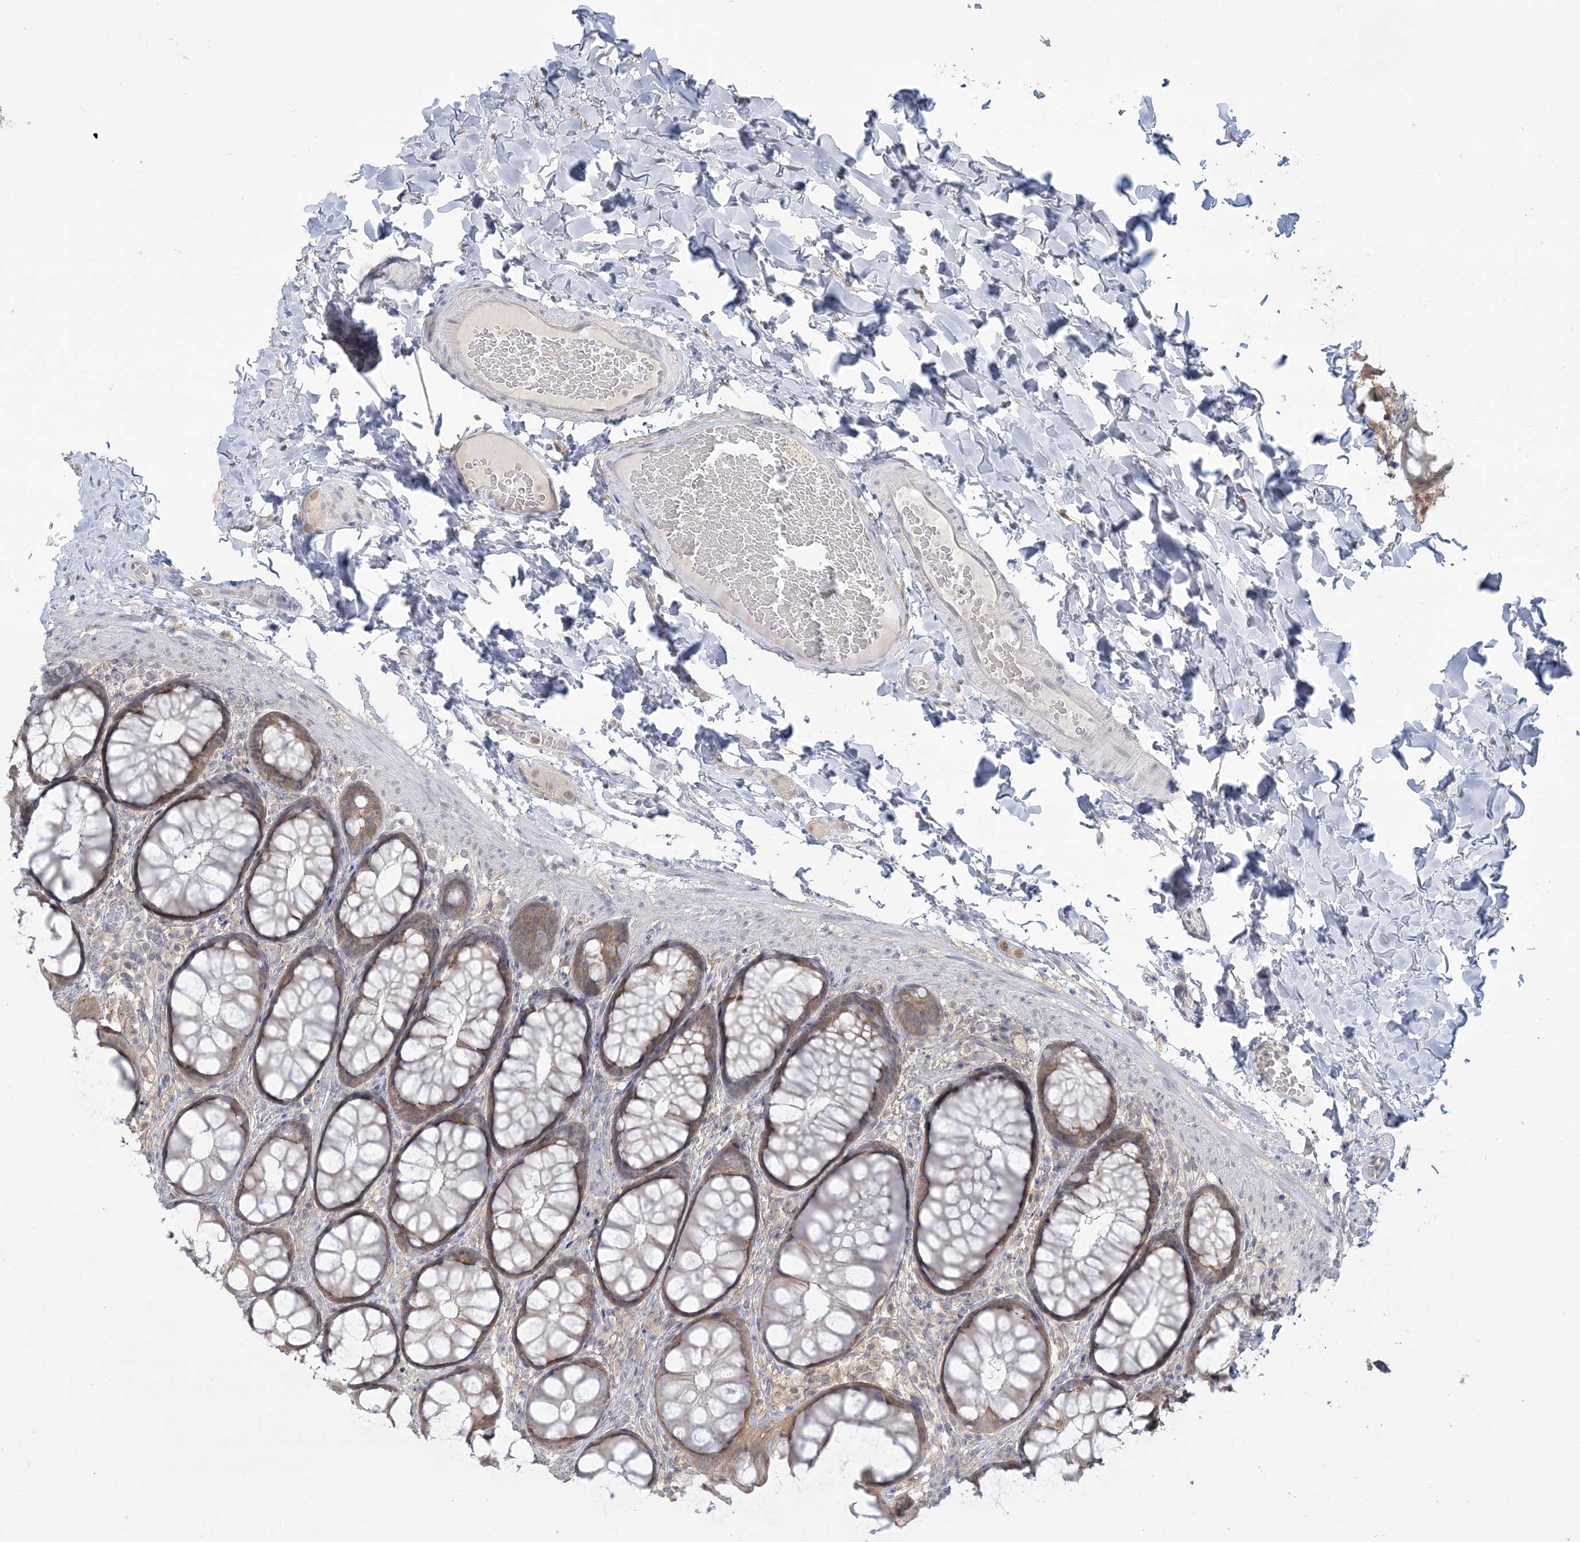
{"staining": {"intensity": "negative", "quantity": "none", "location": "none"}, "tissue": "colon", "cell_type": "Endothelial cells", "image_type": "normal", "snomed": [{"axis": "morphology", "description": "Normal tissue, NOS"}, {"axis": "topography", "description": "Colon"}], "caption": "This is a image of immunohistochemistry (IHC) staining of normal colon, which shows no expression in endothelial cells.", "gene": "ANKS1A", "patient": {"sex": "male", "age": 47}}